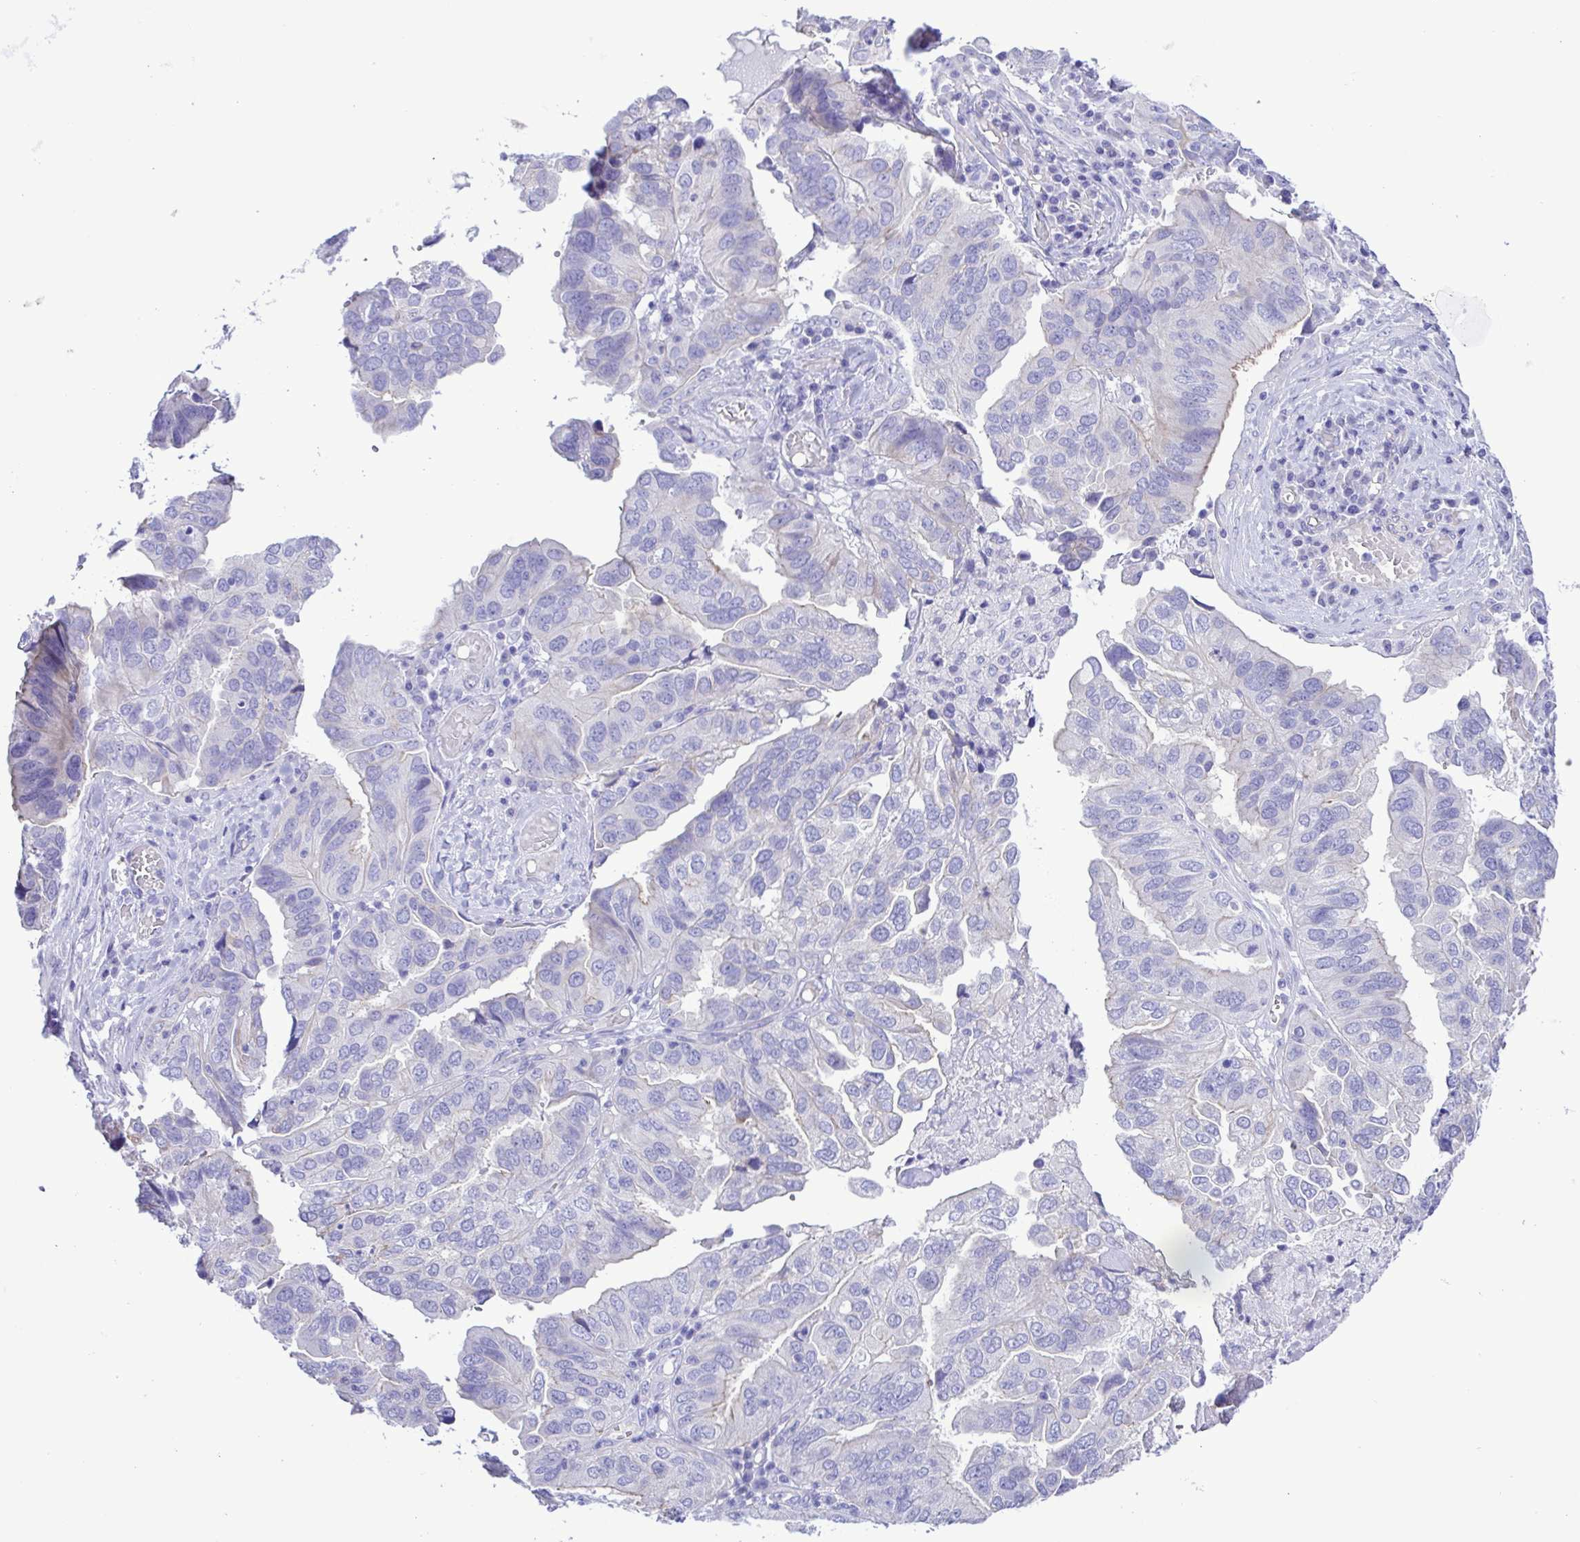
{"staining": {"intensity": "negative", "quantity": "none", "location": "none"}, "tissue": "ovarian cancer", "cell_type": "Tumor cells", "image_type": "cancer", "snomed": [{"axis": "morphology", "description": "Cystadenocarcinoma, serous, NOS"}, {"axis": "topography", "description": "Ovary"}], "caption": "Immunohistochemistry (IHC) histopathology image of human ovarian cancer (serous cystadenocarcinoma) stained for a protein (brown), which demonstrates no expression in tumor cells. (DAB immunohistochemistry (IHC) visualized using brightfield microscopy, high magnification).", "gene": "CYP11A1", "patient": {"sex": "female", "age": 79}}